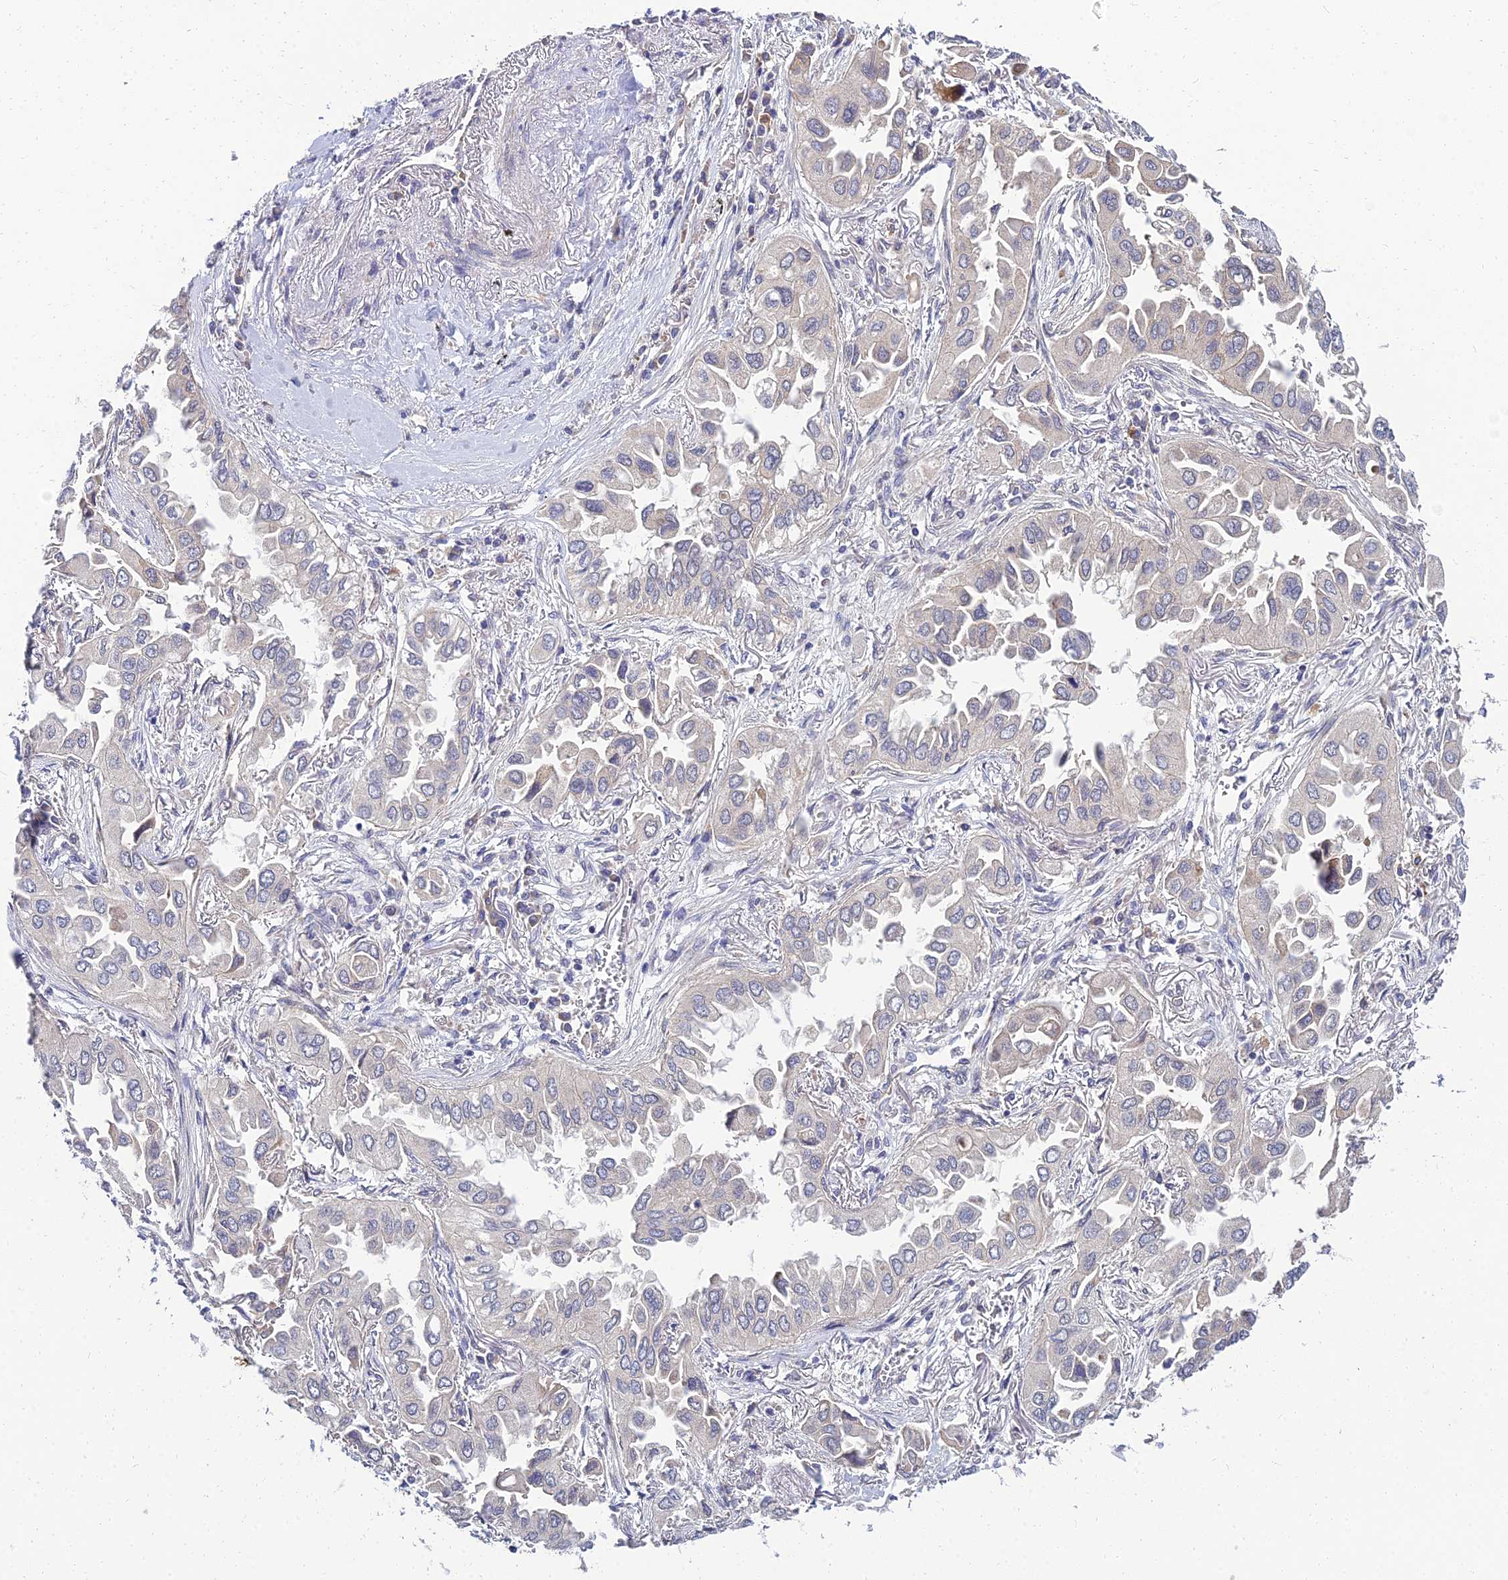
{"staining": {"intensity": "negative", "quantity": "none", "location": "none"}, "tissue": "lung cancer", "cell_type": "Tumor cells", "image_type": "cancer", "snomed": [{"axis": "morphology", "description": "Adenocarcinoma, NOS"}, {"axis": "topography", "description": "Lung"}], "caption": "The image displays no staining of tumor cells in lung cancer.", "gene": "NPY", "patient": {"sex": "female", "age": 76}}